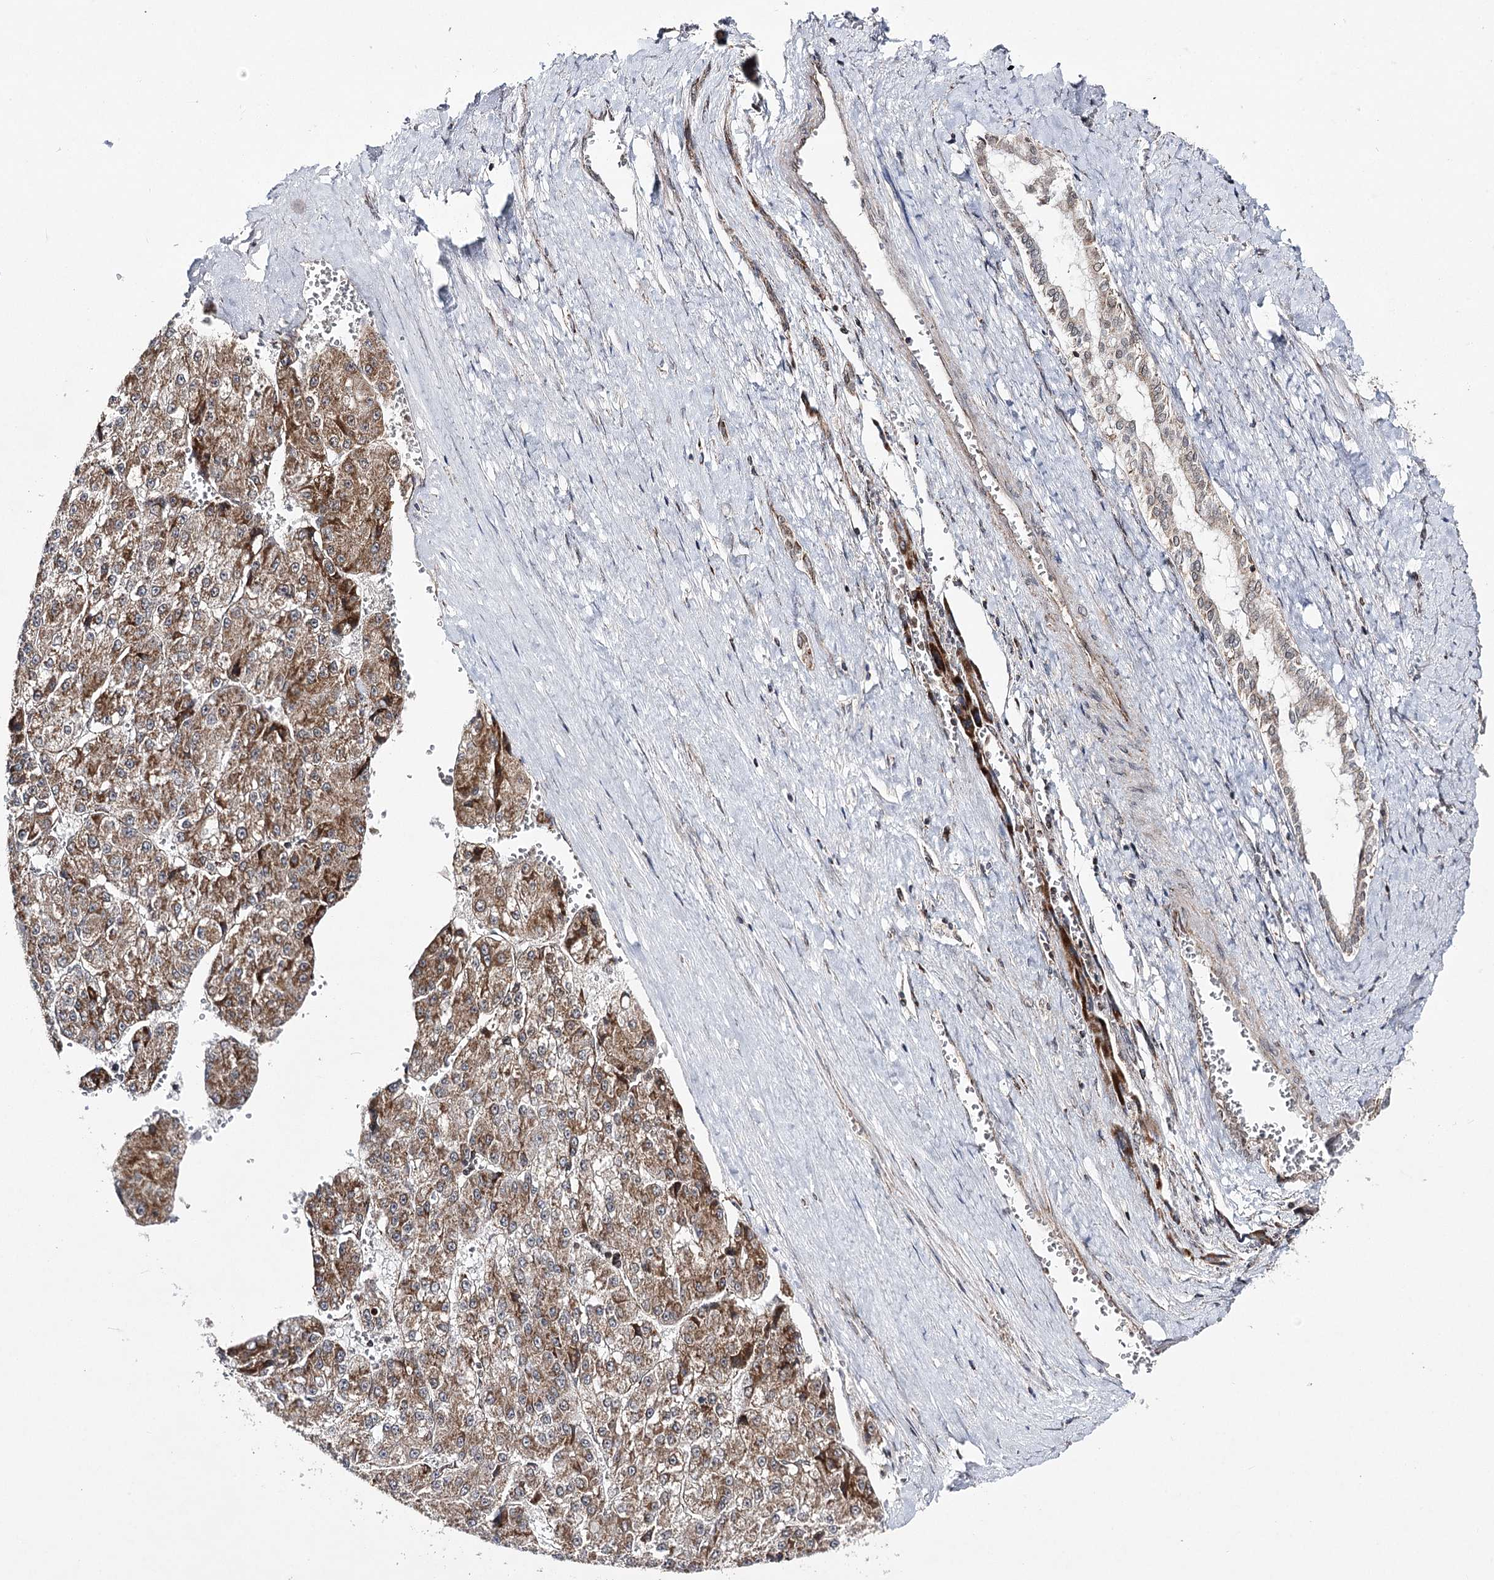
{"staining": {"intensity": "moderate", "quantity": ">75%", "location": "cytoplasmic/membranous"}, "tissue": "liver cancer", "cell_type": "Tumor cells", "image_type": "cancer", "snomed": [{"axis": "morphology", "description": "Carcinoma, Hepatocellular, NOS"}, {"axis": "topography", "description": "Liver"}], "caption": "IHC histopathology image of neoplastic tissue: human liver cancer (hepatocellular carcinoma) stained using immunohistochemistry demonstrates medium levels of moderate protein expression localized specifically in the cytoplasmic/membranous of tumor cells, appearing as a cytoplasmic/membranous brown color.", "gene": "SLC4A1AP", "patient": {"sex": "female", "age": 73}}